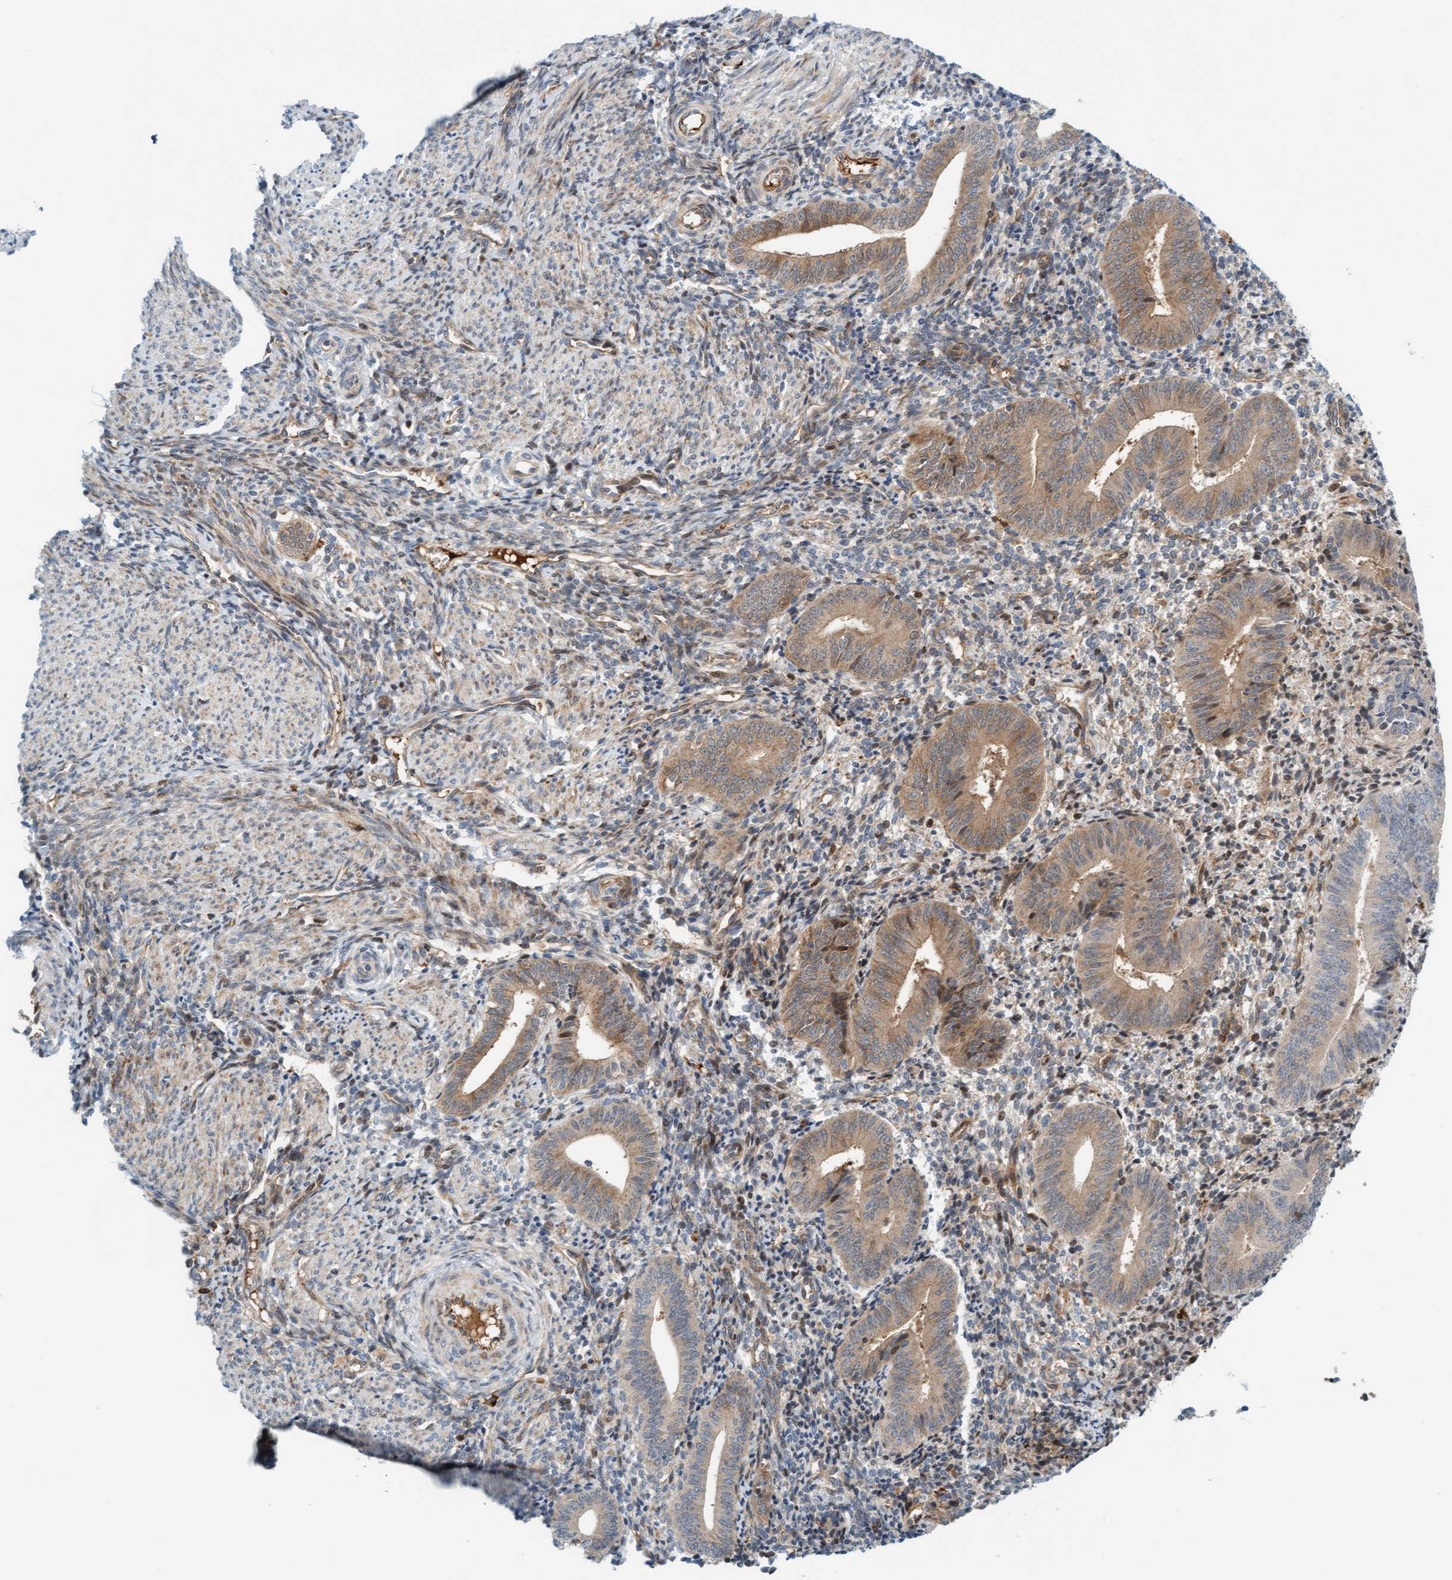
{"staining": {"intensity": "moderate", "quantity": "25%-75%", "location": "cytoplasmic/membranous"}, "tissue": "endometrium", "cell_type": "Cells in endometrial stroma", "image_type": "normal", "snomed": [{"axis": "morphology", "description": "Normal tissue, NOS"}, {"axis": "topography", "description": "Uterus"}, {"axis": "topography", "description": "Endometrium"}], "caption": "An image of endometrium stained for a protein shows moderate cytoplasmic/membranous brown staining in cells in endometrial stroma. (DAB (3,3'-diaminobenzidine) IHC, brown staining for protein, blue staining for nuclei).", "gene": "EIF4EBP1", "patient": {"sex": "female", "age": 33}}